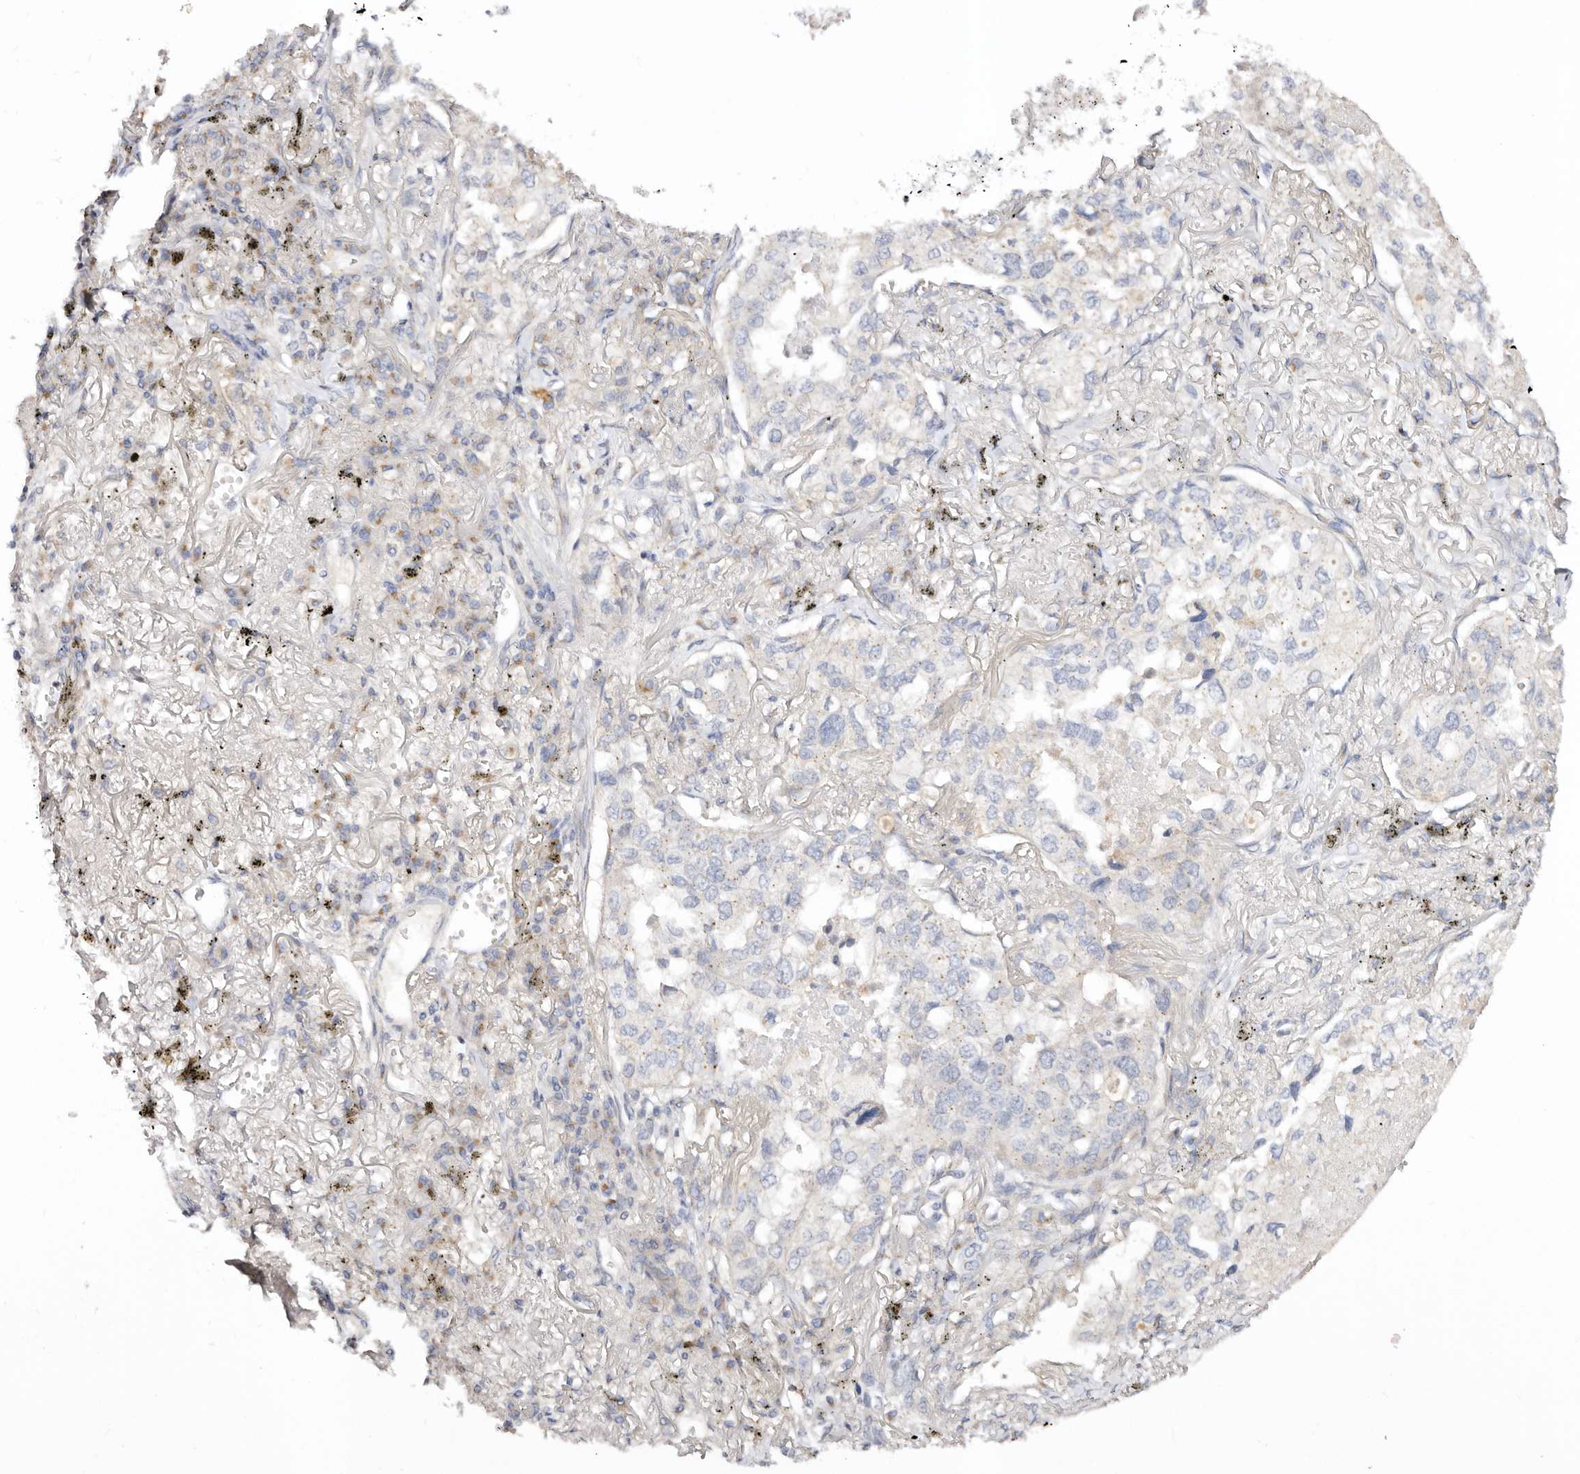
{"staining": {"intensity": "negative", "quantity": "none", "location": "none"}, "tissue": "lung cancer", "cell_type": "Tumor cells", "image_type": "cancer", "snomed": [{"axis": "morphology", "description": "Adenocarcinoma, NOS"}, {"axis": "topography", "description": "Lung"}], "caption": "IHC micrograph of neoplastic tissue: adenocarcinoma (lung) stained with DAB (3,3'-diaminobenzidine) shows no significant protein staining in tumor cells. The staining is performed using DAB brown chromogen with nuclei counter-stained in using hematoxylin.", "gene": "DNASE1", "patient": {"sex": "male", "age": 65}}